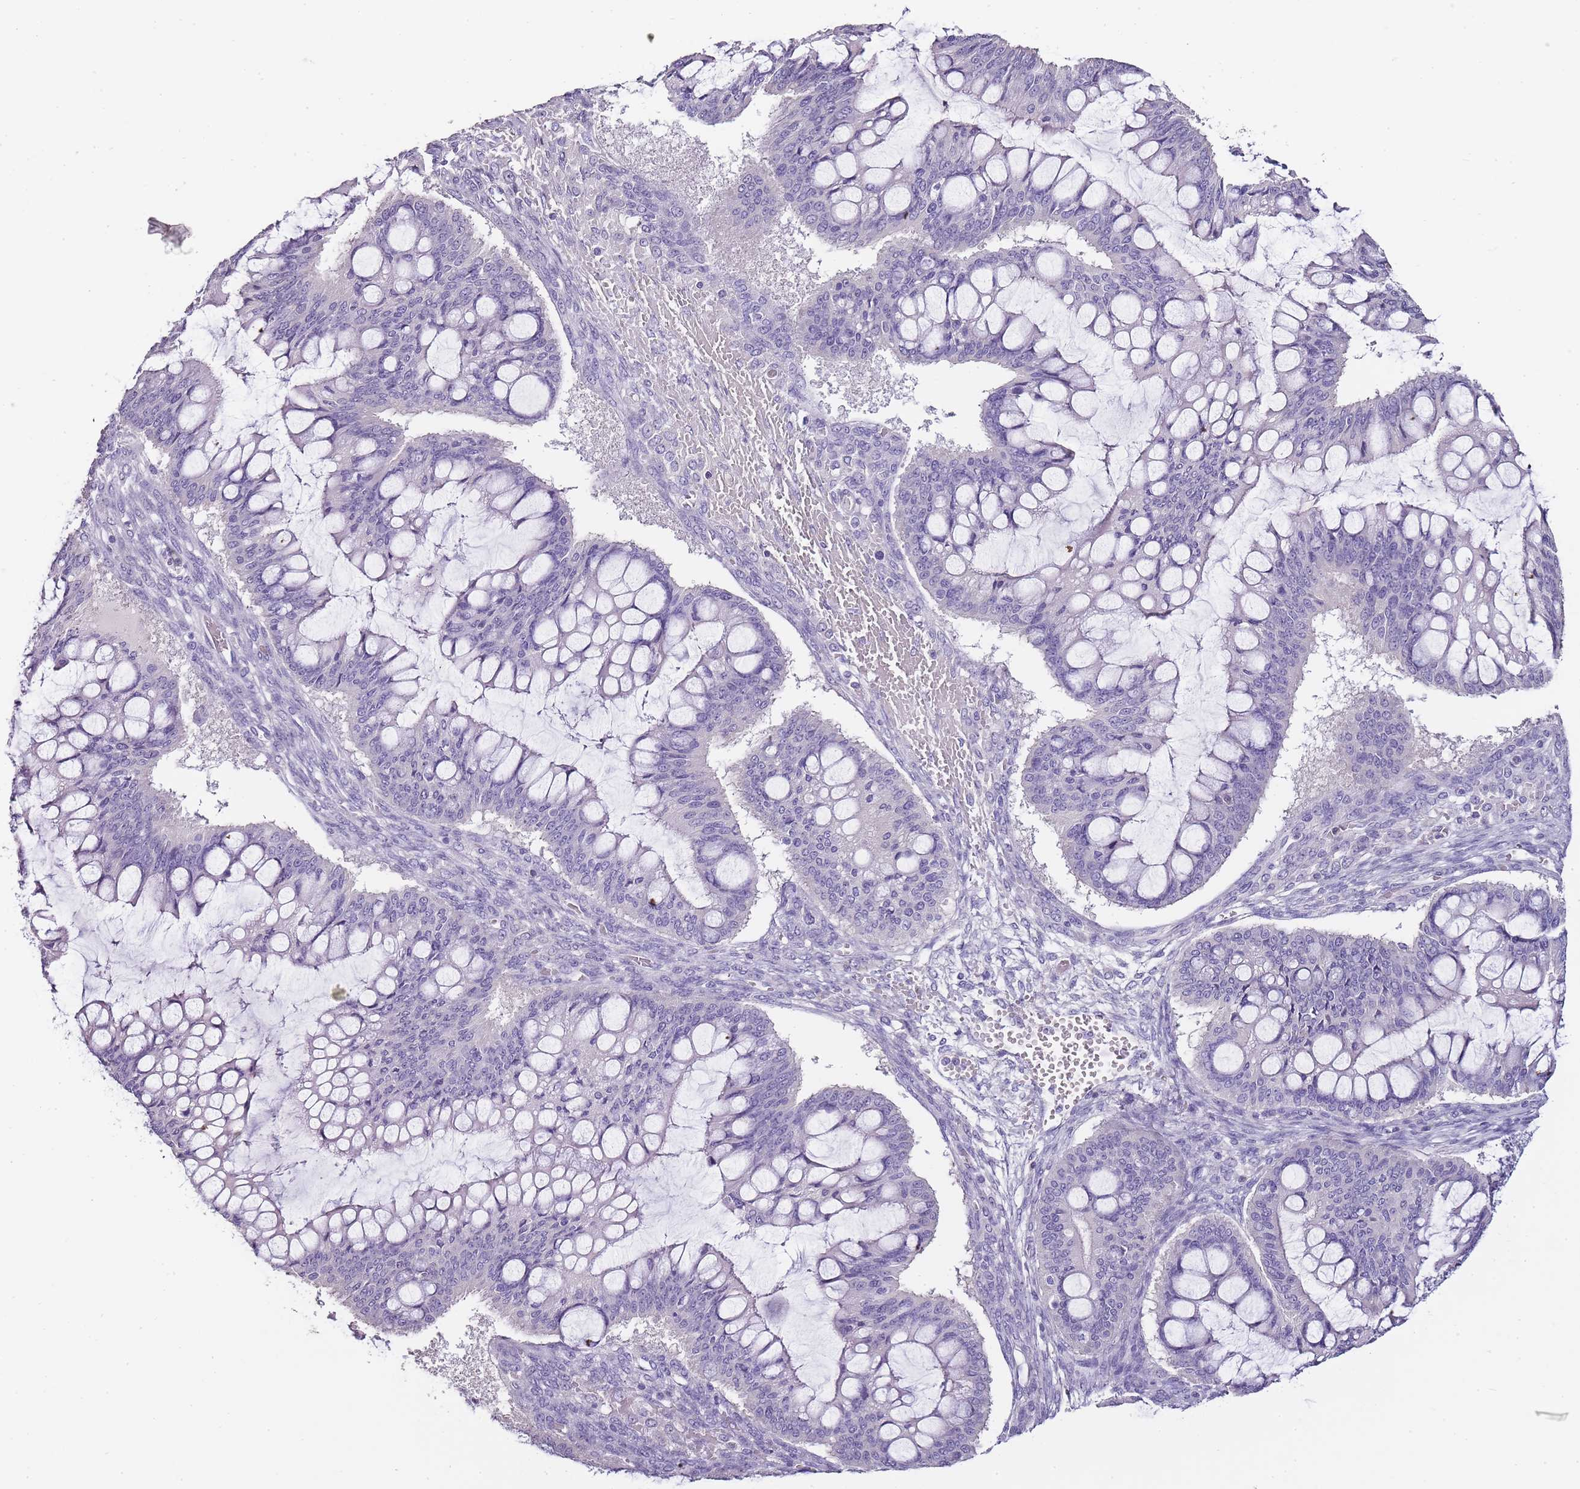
{"staining": {"intensity": "negative", "quantity": "none", "location": "none"}, "tissue": "ovarian cancer", "cell_type": "Tumor cells", "image_type": "cancer", "snomed": [{"axis": "morphology", "description": "Cystadenocarcinoma, mucinous, NOS"}, {"axis": "topography", "description": "Ovary"}], "caption": "This is an immunohistochemistry photomicrograph of human ovarian mucinous cystadenocarcinoma. There is no staining in tumor cells.", "gene": "ZBP1", "patient": {"sex": "female", "age": 73}}